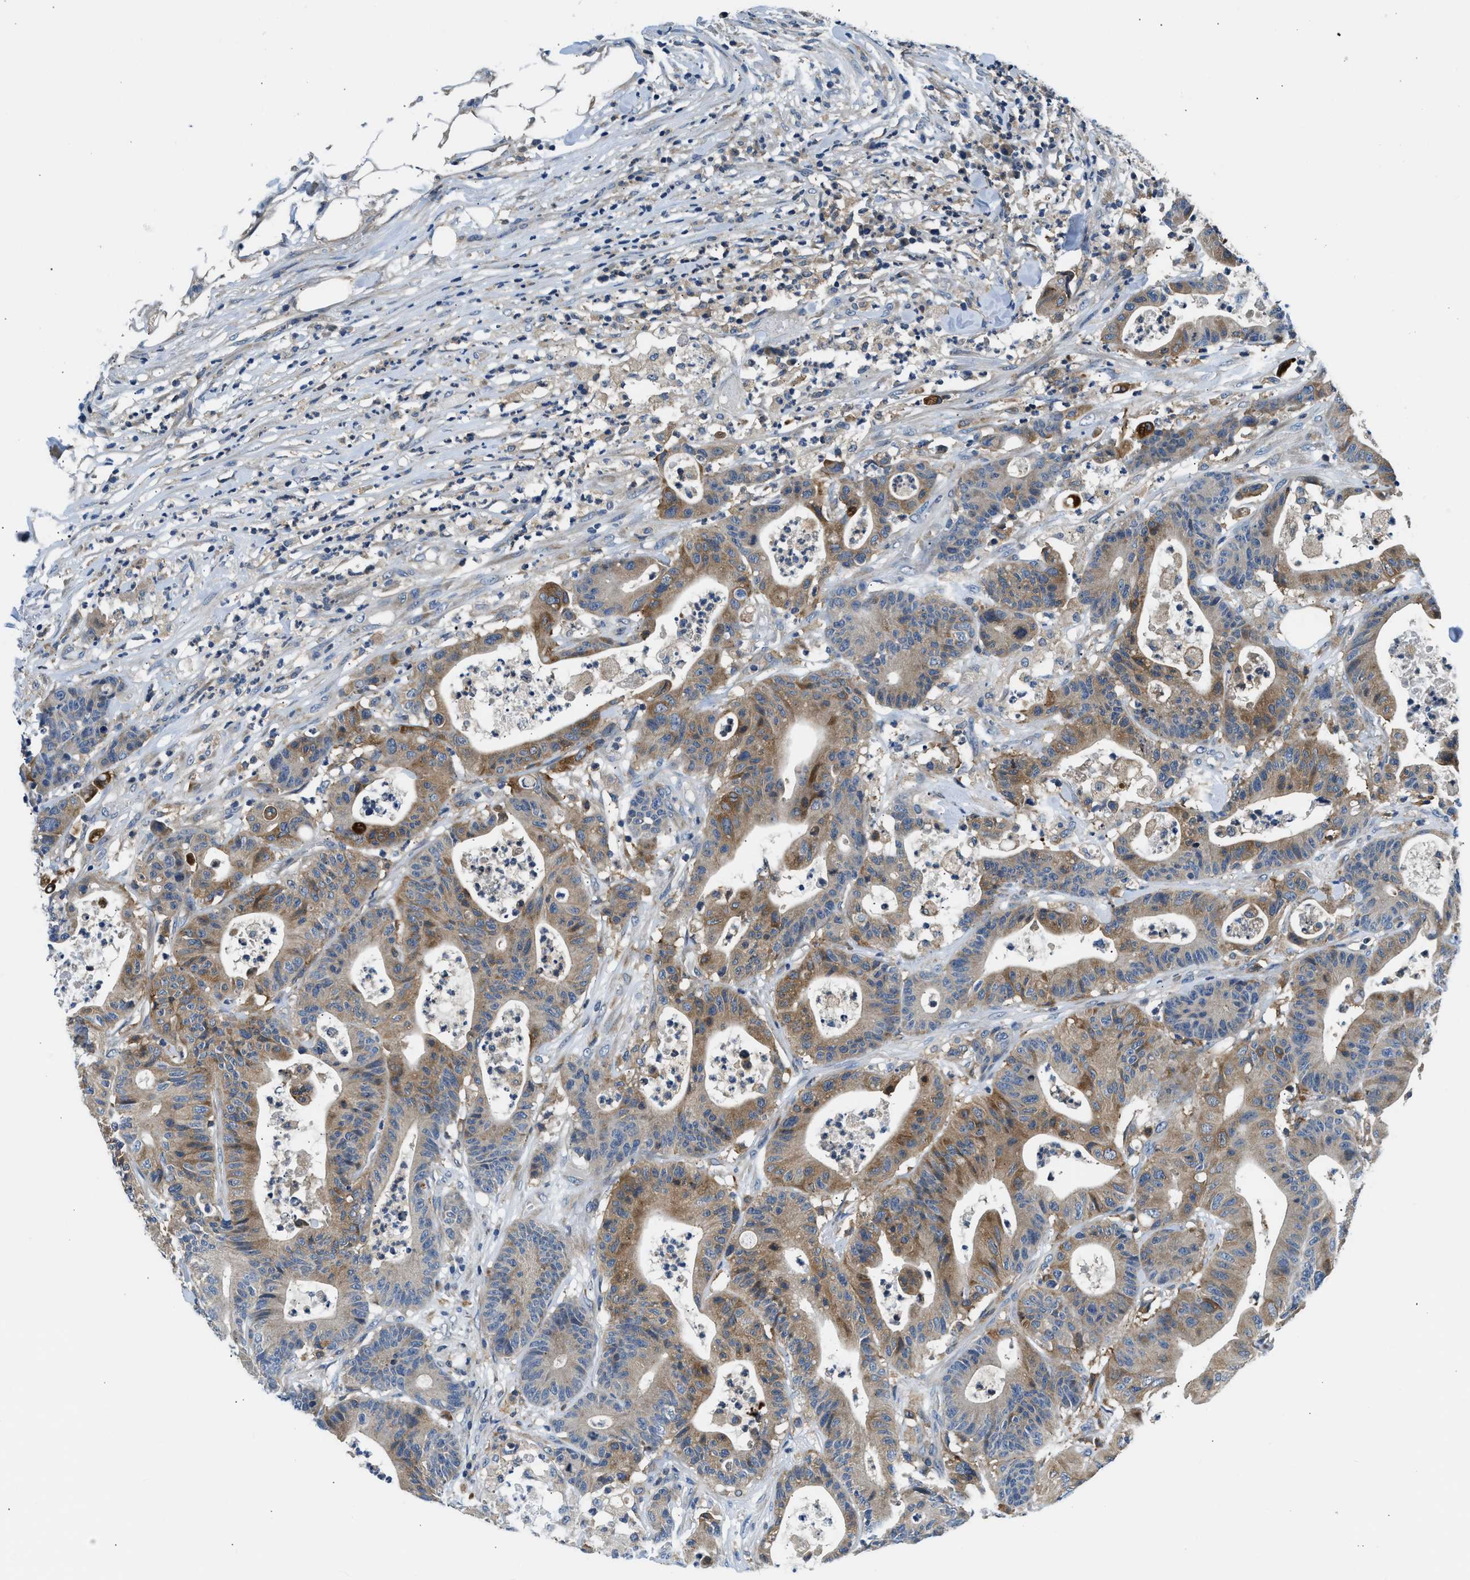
{"staining": {"intensity": "moderate", "quantity": ">75%", "location": "cytoplasmic/membranous"}, "tissue": "colorectal cancer", "cell_type": "Tumor cells", "image_type": "cancer", "snomed": [{"axis": "morphology", "description": "Adenocarcinoma, NOS"}, {"axis": "topography", "description": "Colon"}], "caption": "IHC of colorectal cancer reveals medium levels of moderate cytoplasmic/membranous staining in approximately >75% of tumor cells. Using DAB (brown) and hematoxylin (blue) stains, captured at high magnification using brightfield microscopy.", "gene": "LPIN2", "patient": {"sex": "female", "age": 84}}